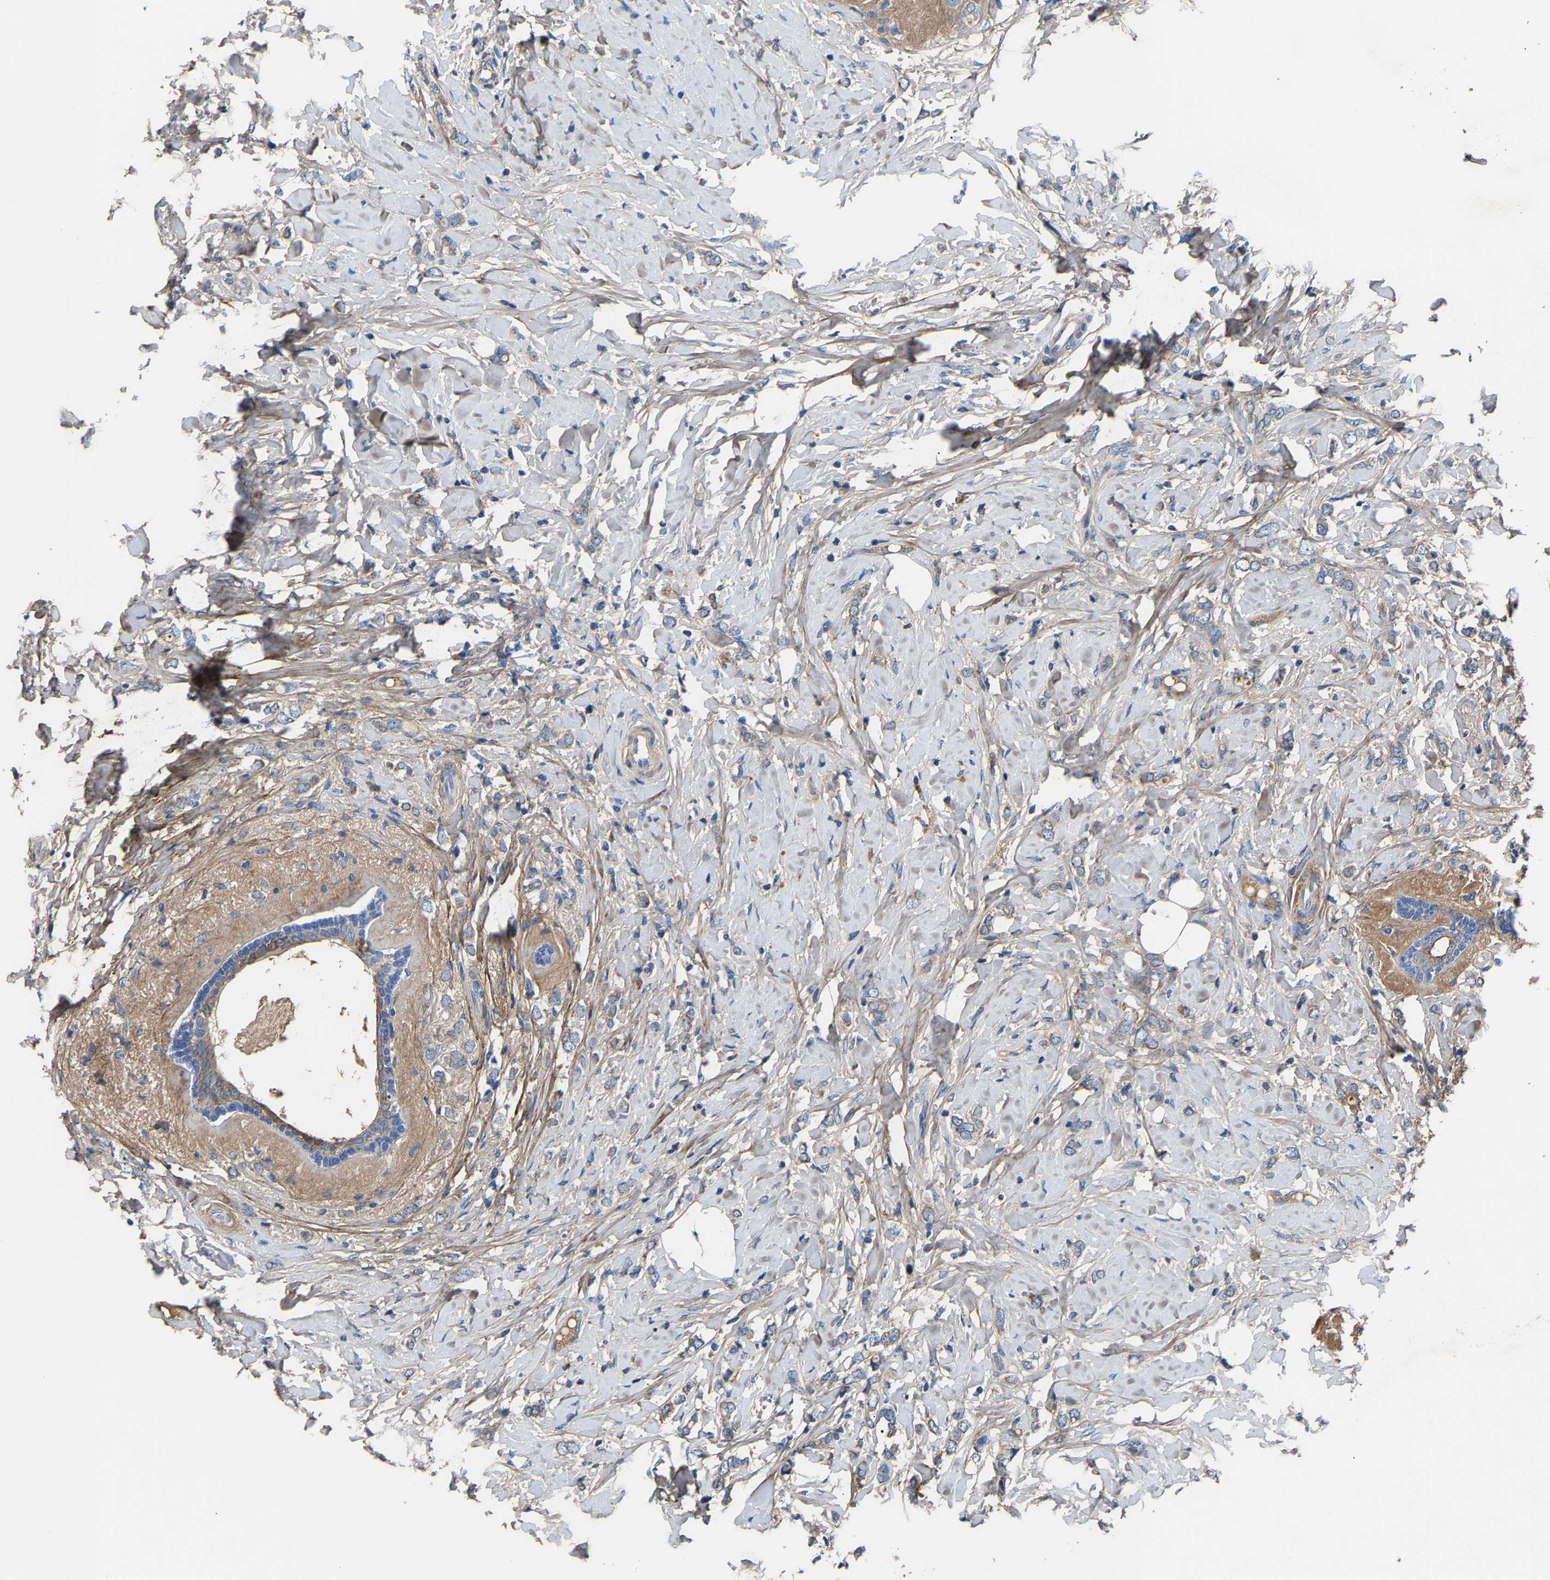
{"staining": {"intensity": "weak", "quantity": "<25%", "location": "cytoplasmic/membranous"}, "tissue": "breast cancer", "cell_type": "Tumor cells", "image_type": "cancer", "snomed": [{"axis": "morphology", "description": "Normal tissue, NOS"}, {"axis": "morphology", "description": "Lobular carcinoma"}, {"axis": "topography", "description": "Breast"}], "caption": "DAB immunohistochemical staining of breast cancer reveals no significant staining in tumor cells.", "gene": "CCDC171", "patient": {"sex": "female", "age": 47}}